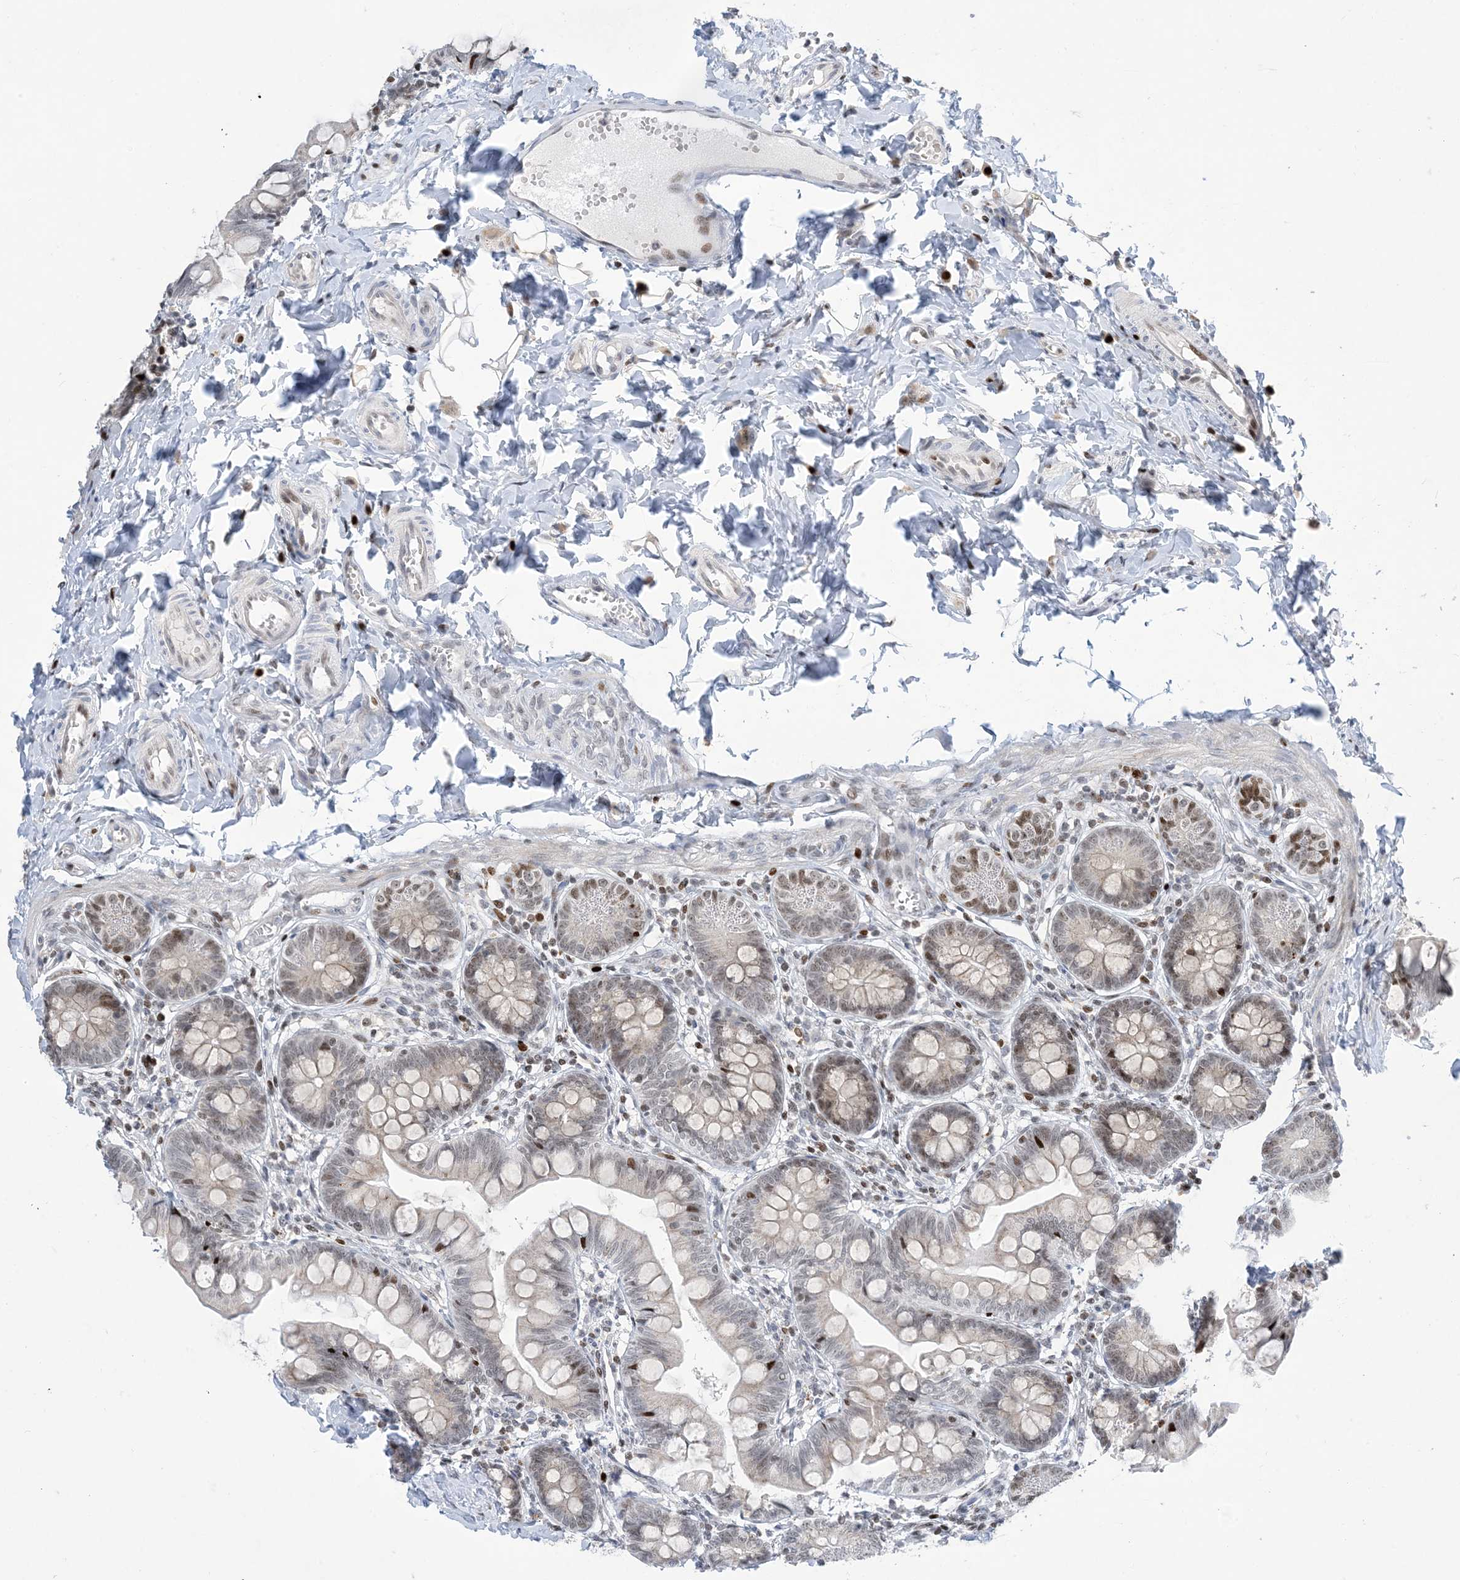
{"staining": {"intensity": "moderate", "quantity": "25%-75%", "location": "nuclear"}, "tissue": "small intestine", "cell_type": "Glandular cells", "image_type": "normal", "snomed": [{"axis": "morphology", "description": "Normal tissue, NOS"}, {"axis": "topography", "description": "Small intestine"}], "caption": "A brown stain shows moderate nuclear staining of a protein in glandular cells of unremarkable small intestine.", "gene": "SLC25A53", "patient": {"sex": "male", "age": 7}}